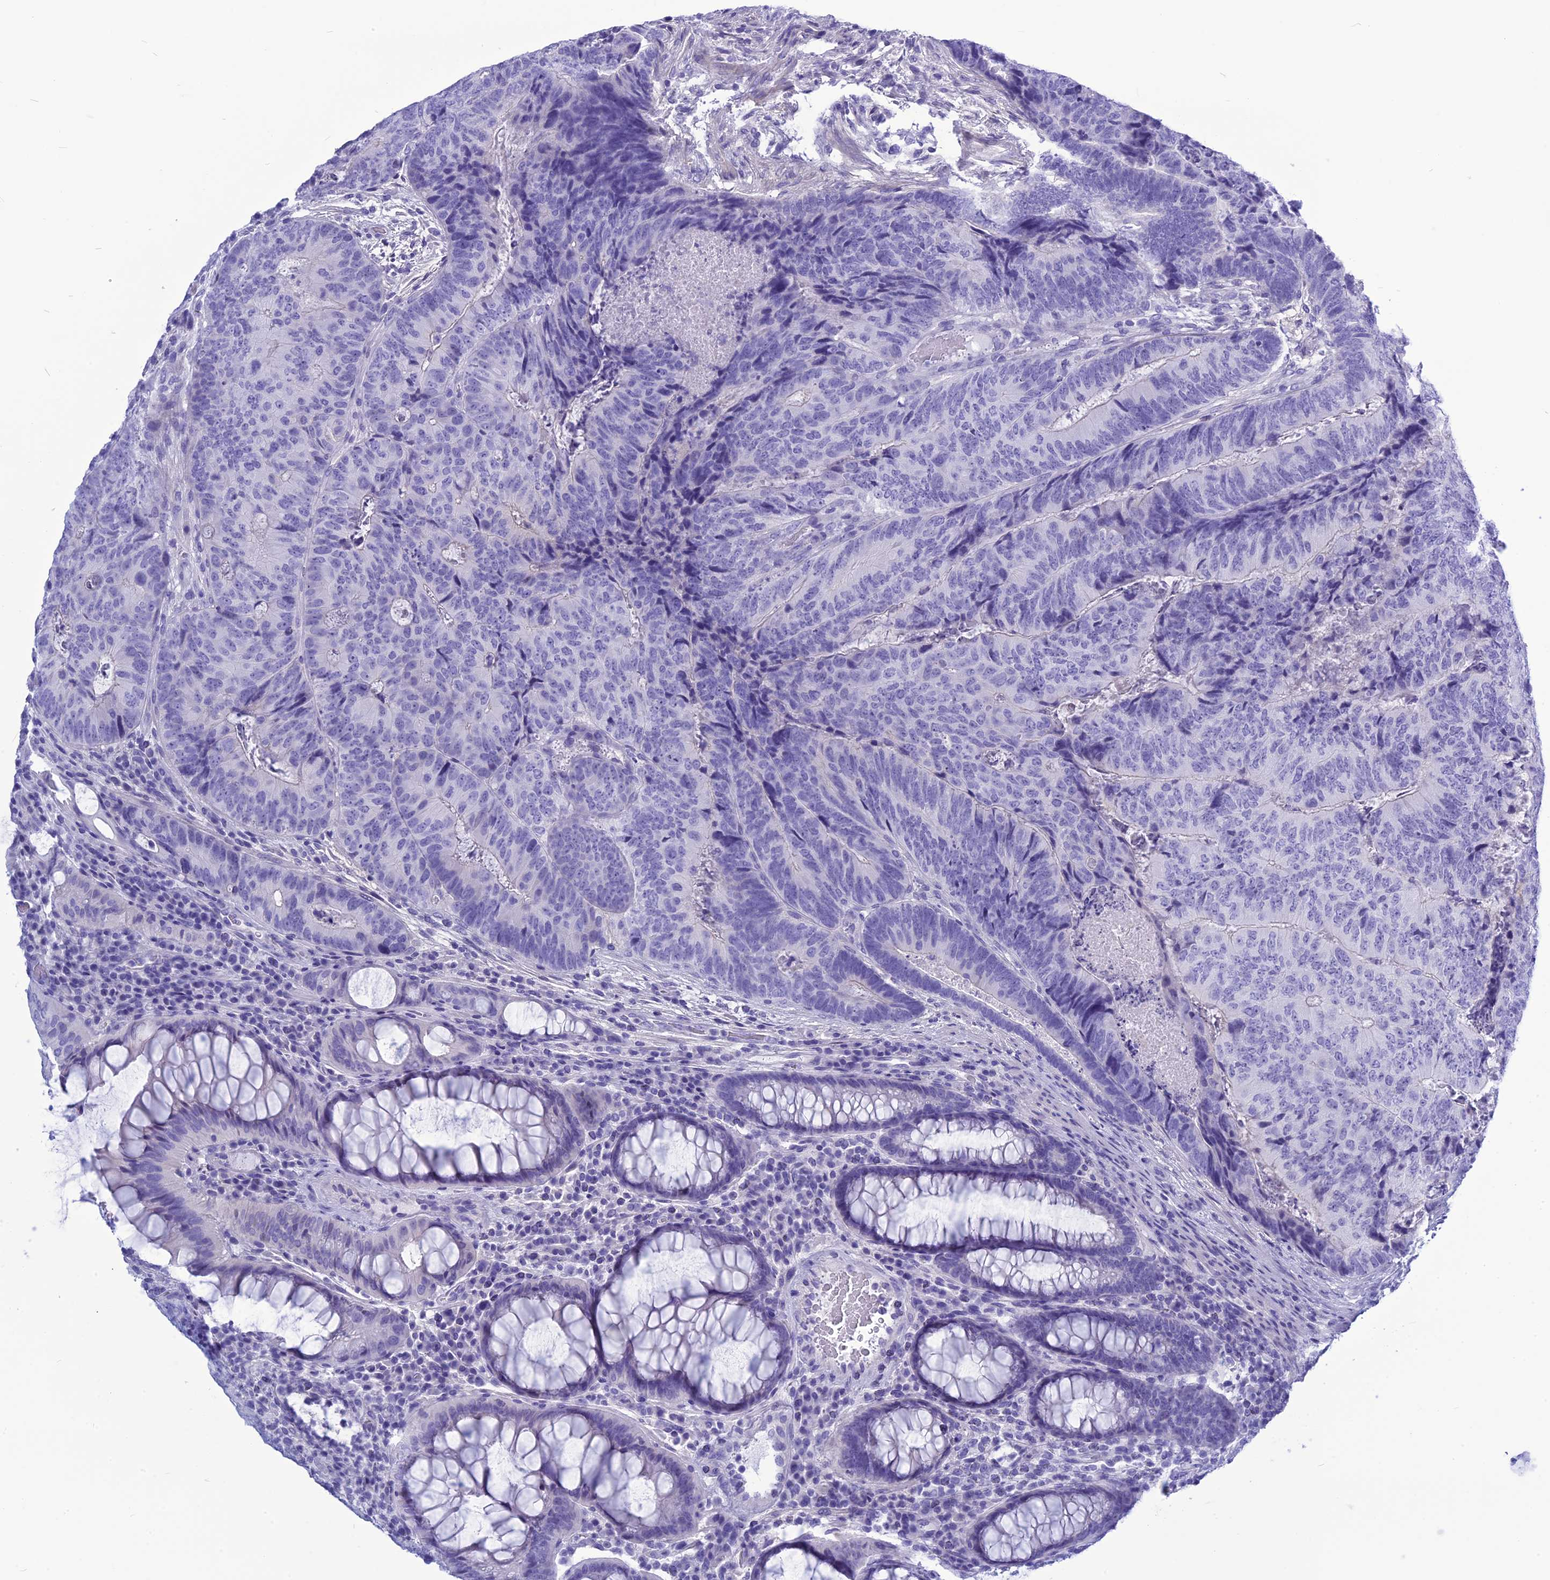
{"staining": {"intensity": "negative", "quantity": "none", "location": "none"}, "tissue": "colorectal cancer", "cell_type": "Tumor cells", "image_type": "cancer", "snomed": [{"axis": "morphology", "description": "Adenocarcinoma, NOS"}, {"axis": "topography", "description": "Colon"}], "caption": "IHC image of neoplastic tissue: human colorectal adenocarcinoma stained with DAB demonstrates no significant protein staining in tumor cells.", "gene": "BBS2", "patient": {"sex": "female", "age": 67}}